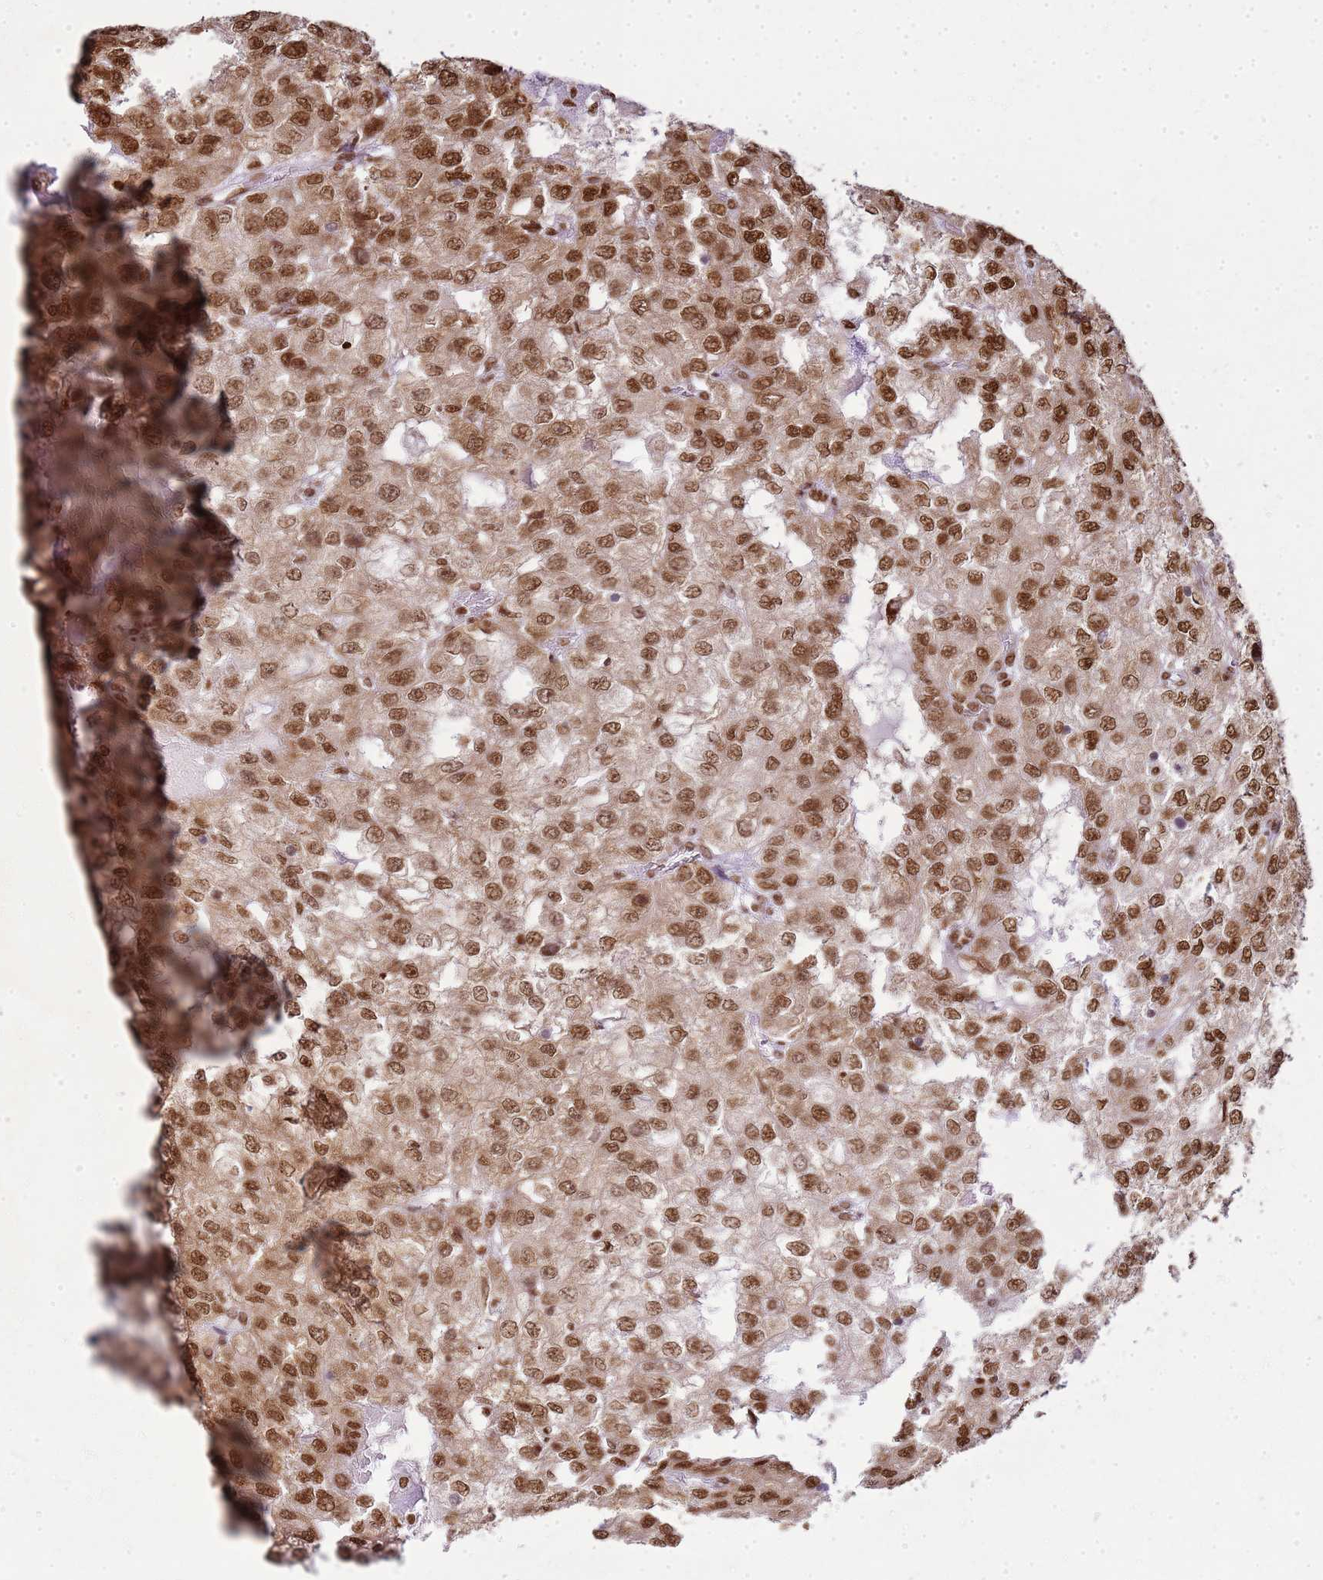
{"staining": {"intensity": "moderate", "quantity": ">75%", "location": "nuclear"}, "tissue": "renal cancer", "cell_type": "Tumor cells", "image_type": "cancer", "snomed": [{"axis": "morphology", "description": "Adenocarcinoma, NOS"}, {"axis": "topography", "description": "Kidney"}], "caption": "Adenocarcinoma (renal) was stained to show a protein in brown. There is medium levels of moderate nuclear positivity in about >75% of tumor cells. (Brightfield microscopy of DAB IHC at high magnification).", "gene": "APEX1", "patient": {"sex": "female", "age": 54}}